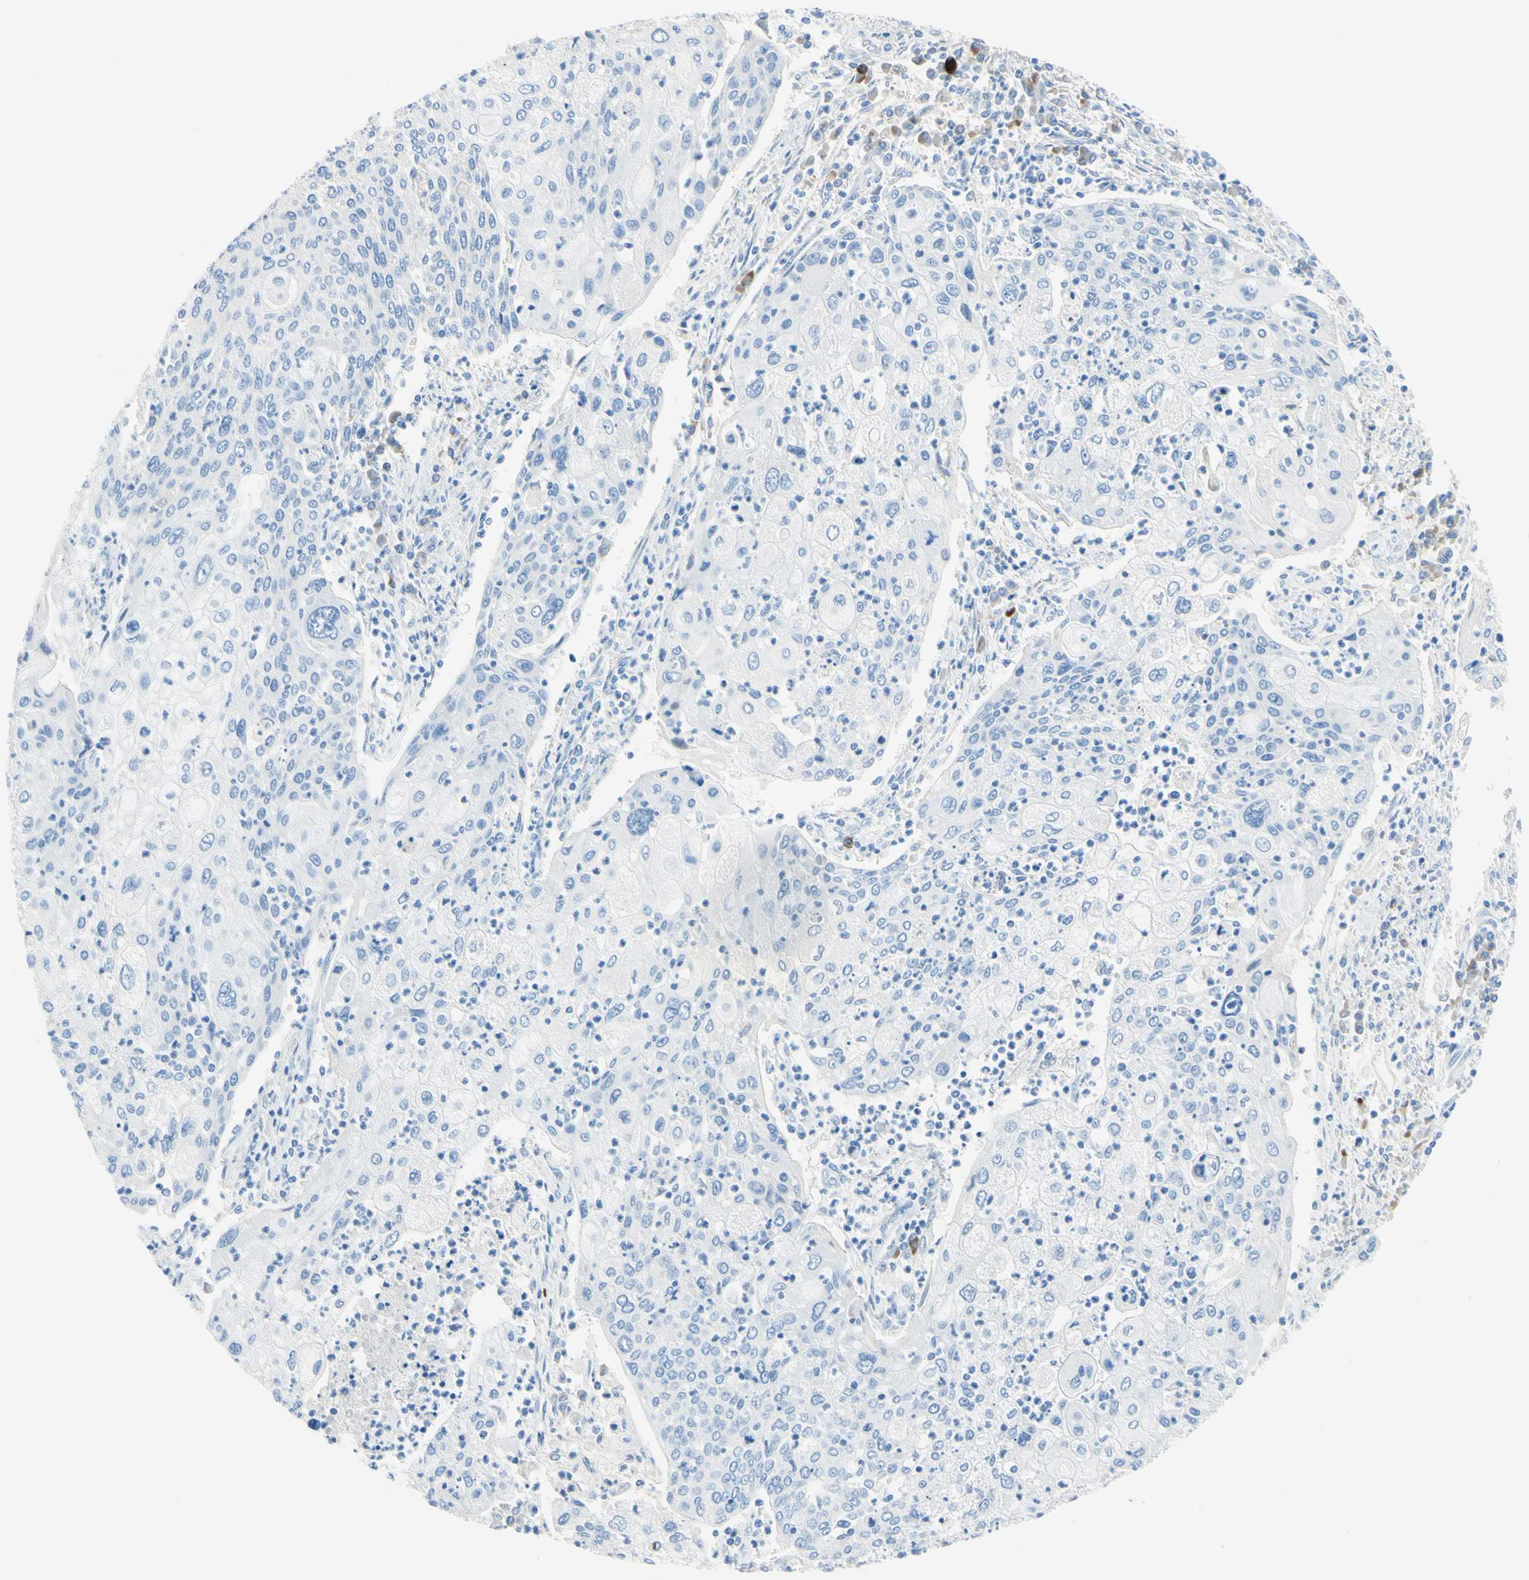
{"staining": {"intensity": "negative", "quantity": "none", "location": "none"}, "tissue": "cervical cancer", "cell_type": "Tumor cells", "image_type": "cancer", "snomed": [{"axis": "morphology", "description": "Squamous cell carcinoma, NOS"}, {"axis": "topography", "description": "Cervix"}], "caption": "Photomicrograph shows no significant protein expression in tumor cells of cervical cancer (squamous cell carcinoma). The staining is performed using DAB (3,3'-diaminobenzidine) brown chromogen with nuclei counter-stained in using hematoxylin.", "gene": "IL6ST", "patient": {"sex": "female", "age": 40}}